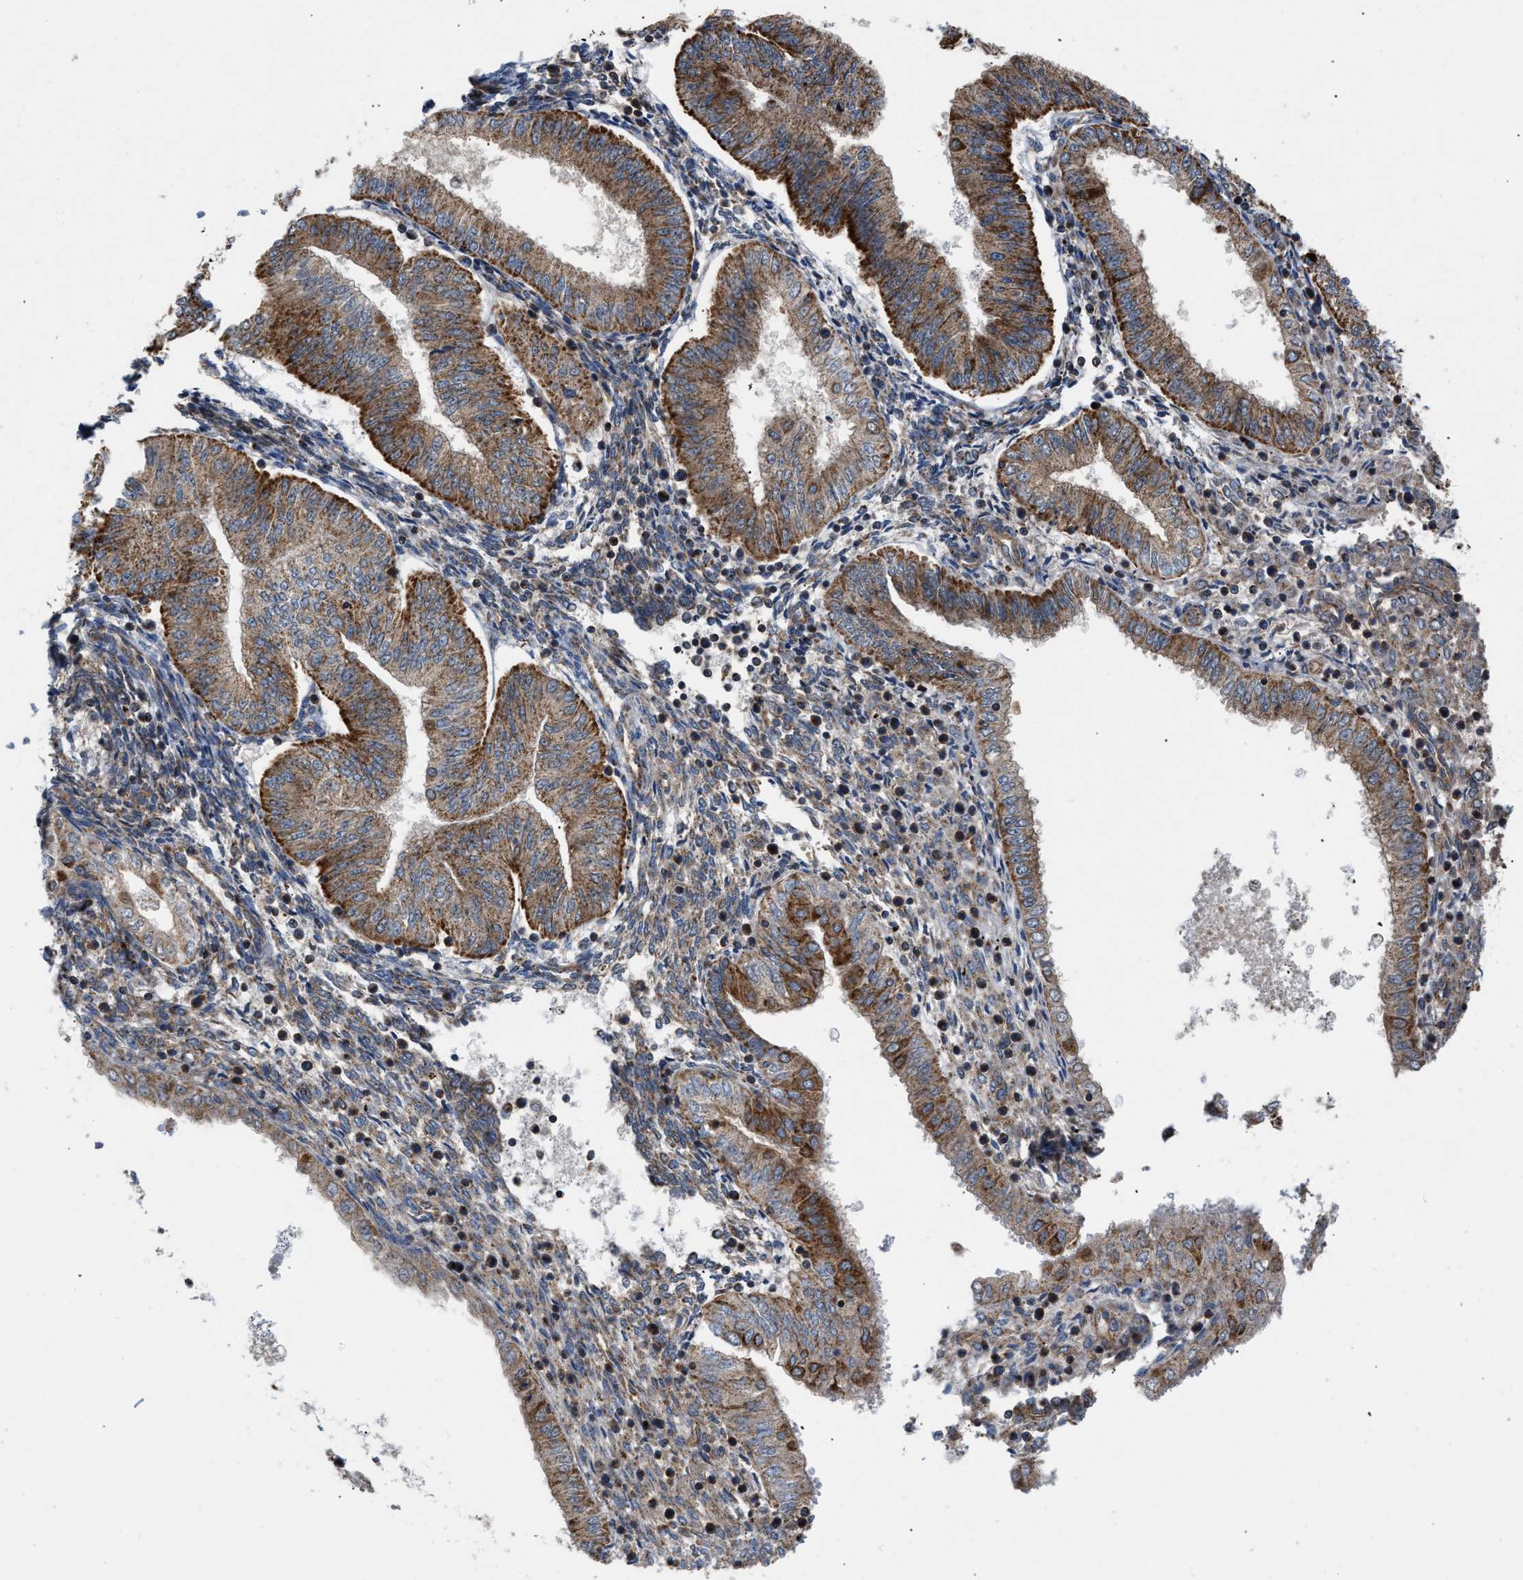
{"staining": {"intensity": "strong", "quantity": ">75%", "location": "cytoplasmic/membranous"}, "tissue": "endometrial cancer", "cell_type": "Tumor cells", "image_type": "cancer", "snomed": [{"axis": "morphology", "description": "Normal tissue, NOS"}, {"axis": "morphology", "description": "Adenocarcinoma, NOS"}, {"axis": "topography", "description": "Endometrium"}], "caption": "IHC image of neoplastic tissue: endometrial cancer (adenocarcinoma) stained using immunohistochemistry demonstrates high levels of strong protein expression localized specifically in the cytoplasmic/membranous of tumor cells, appearing as a cytoplasmic/membranous brown color.", "gene": "OPTN", "patient": {"sex": "female", "age": 53}}